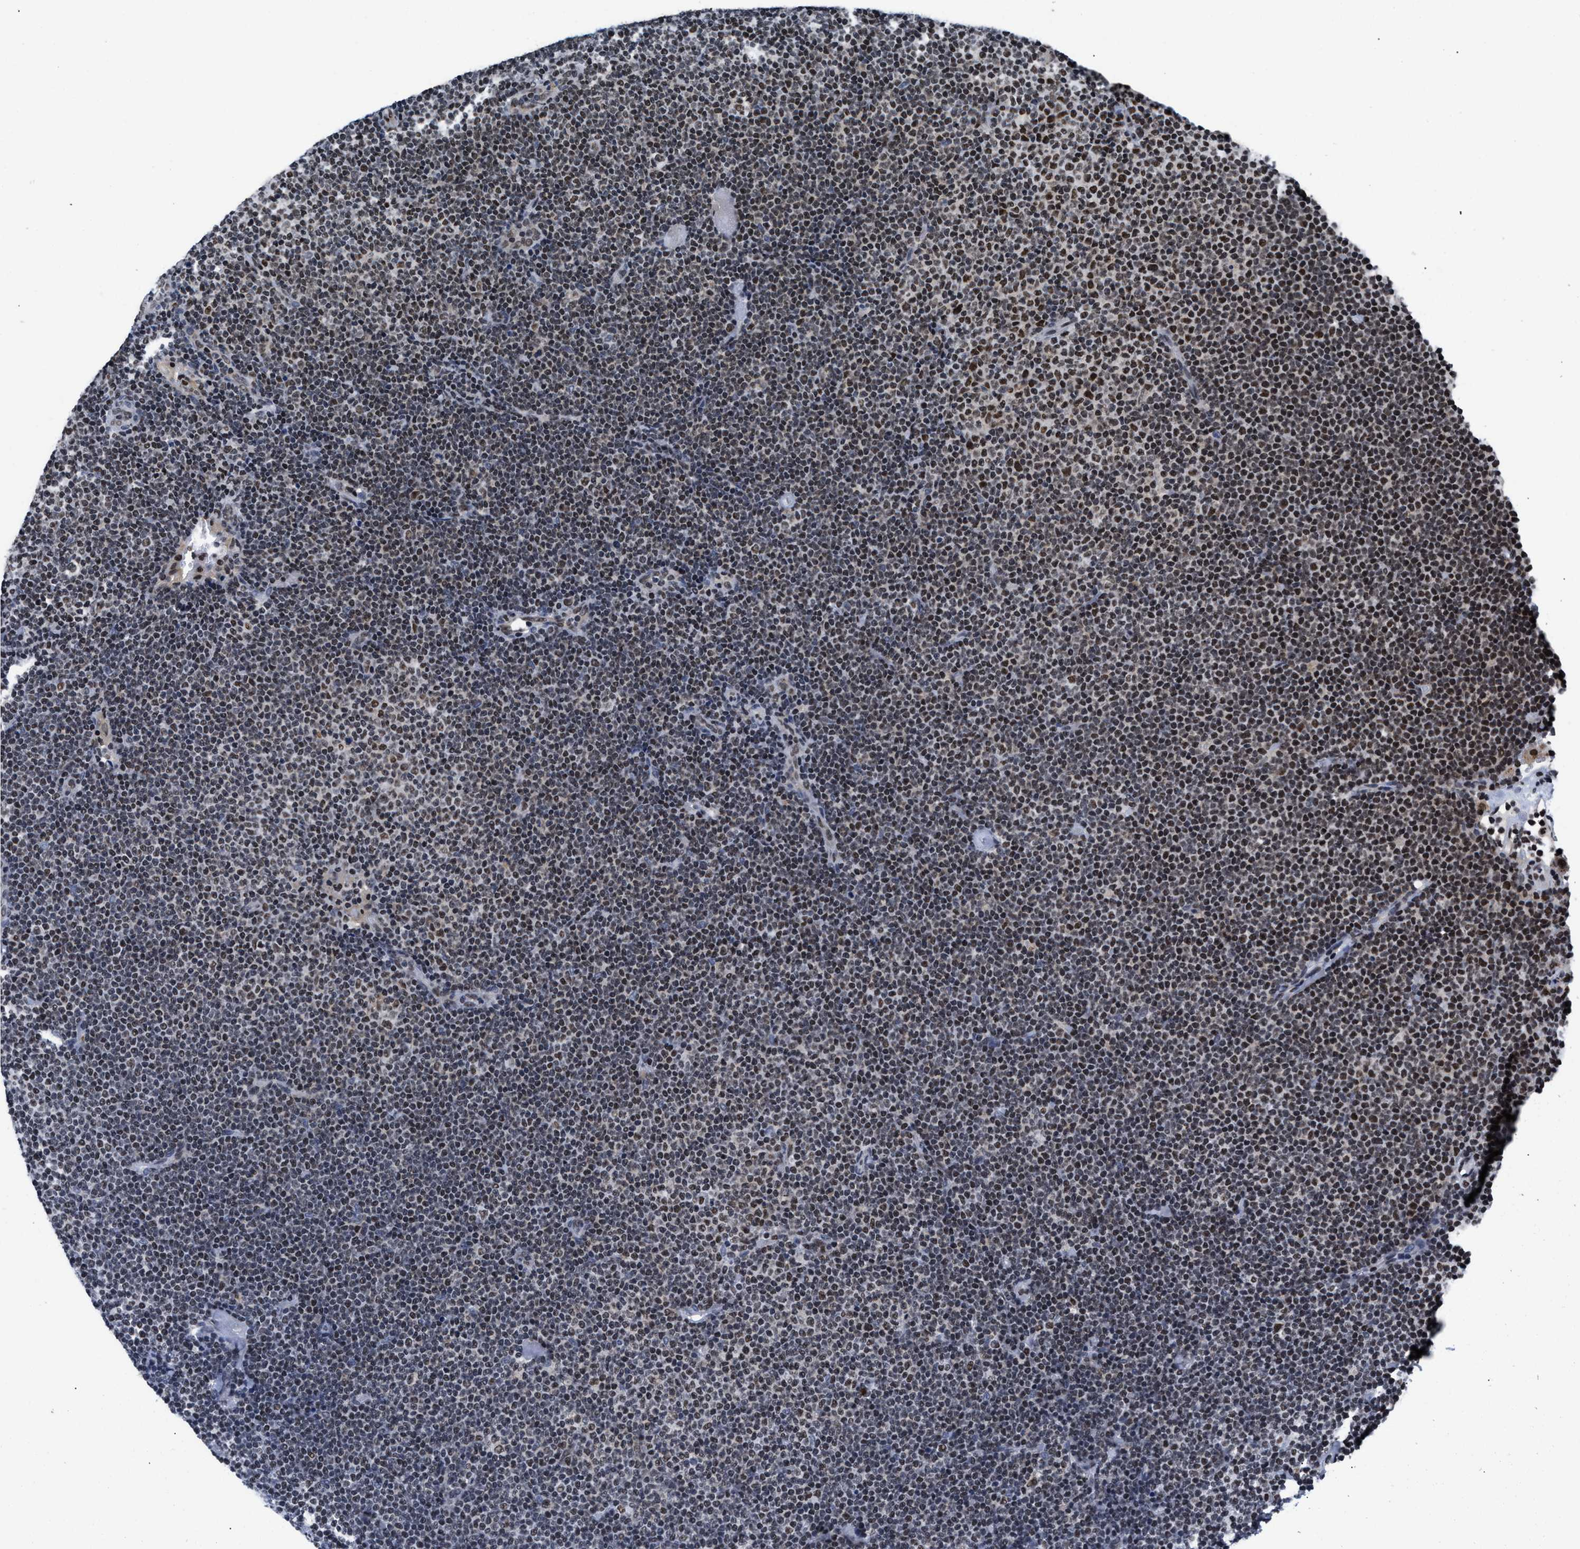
{"staining": {"intensity": "moderate", "quantity": "25%-75%", "location": "nuclear"}, "tissue": "lymphoma", "cell_type": "Tumor cells", "image_type": "cancer", "snomed": [{"axis": "morphology", "description": "Malignant lymphoma, non-Hodgkin's type, Low grade"}, {"axis": "topography", "description": "Lymph node"}], "caption": "An image of human lymphoma stained for a protein displays moderate nuclear brown staining in tumor cells.", "gene": "WDR81", "patient": {"sex": "female", "age": 53}}